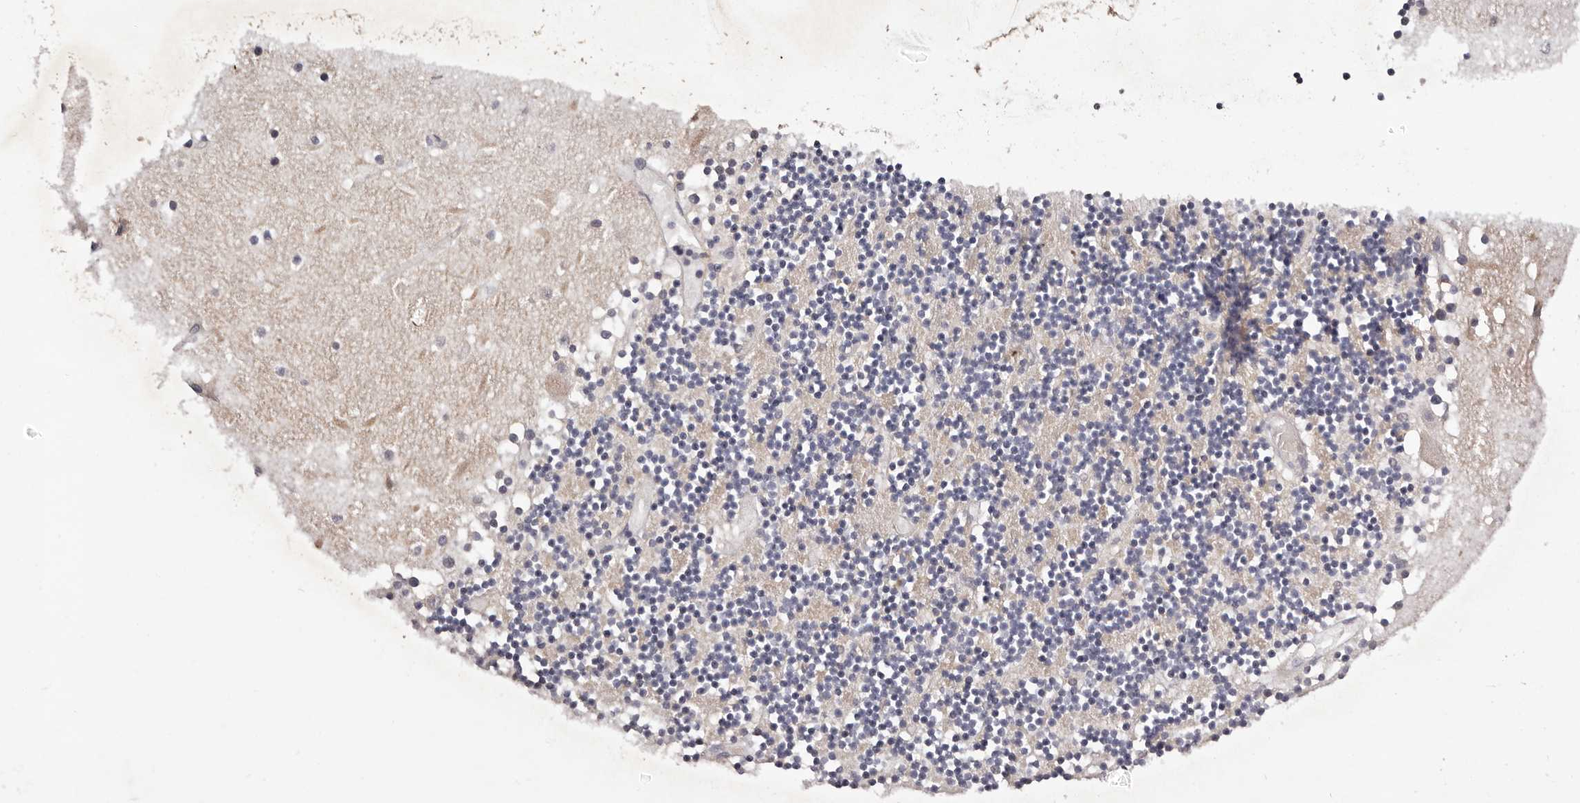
{"staining": {"intensity": "moderate", "quantity": "25%-75%", "location": "cytoplasmic/membranous"}, "tissue": "cerebellum", "cell_type": "Cells in granular layer", "image_type": "normal", "snomed": [{"axis": "morphology", "description": "Normal tissue, NOS"}, {"axis": "topography", "description": "Cerebellum"}], "caption": "A brown stain labels moderate cytoplasmic/membranous positivity of a protein in cells in granular layer of unremarkable human cerebellum.", "gene": "LTV1", "patient": {"sex": "female", "age": 28}}